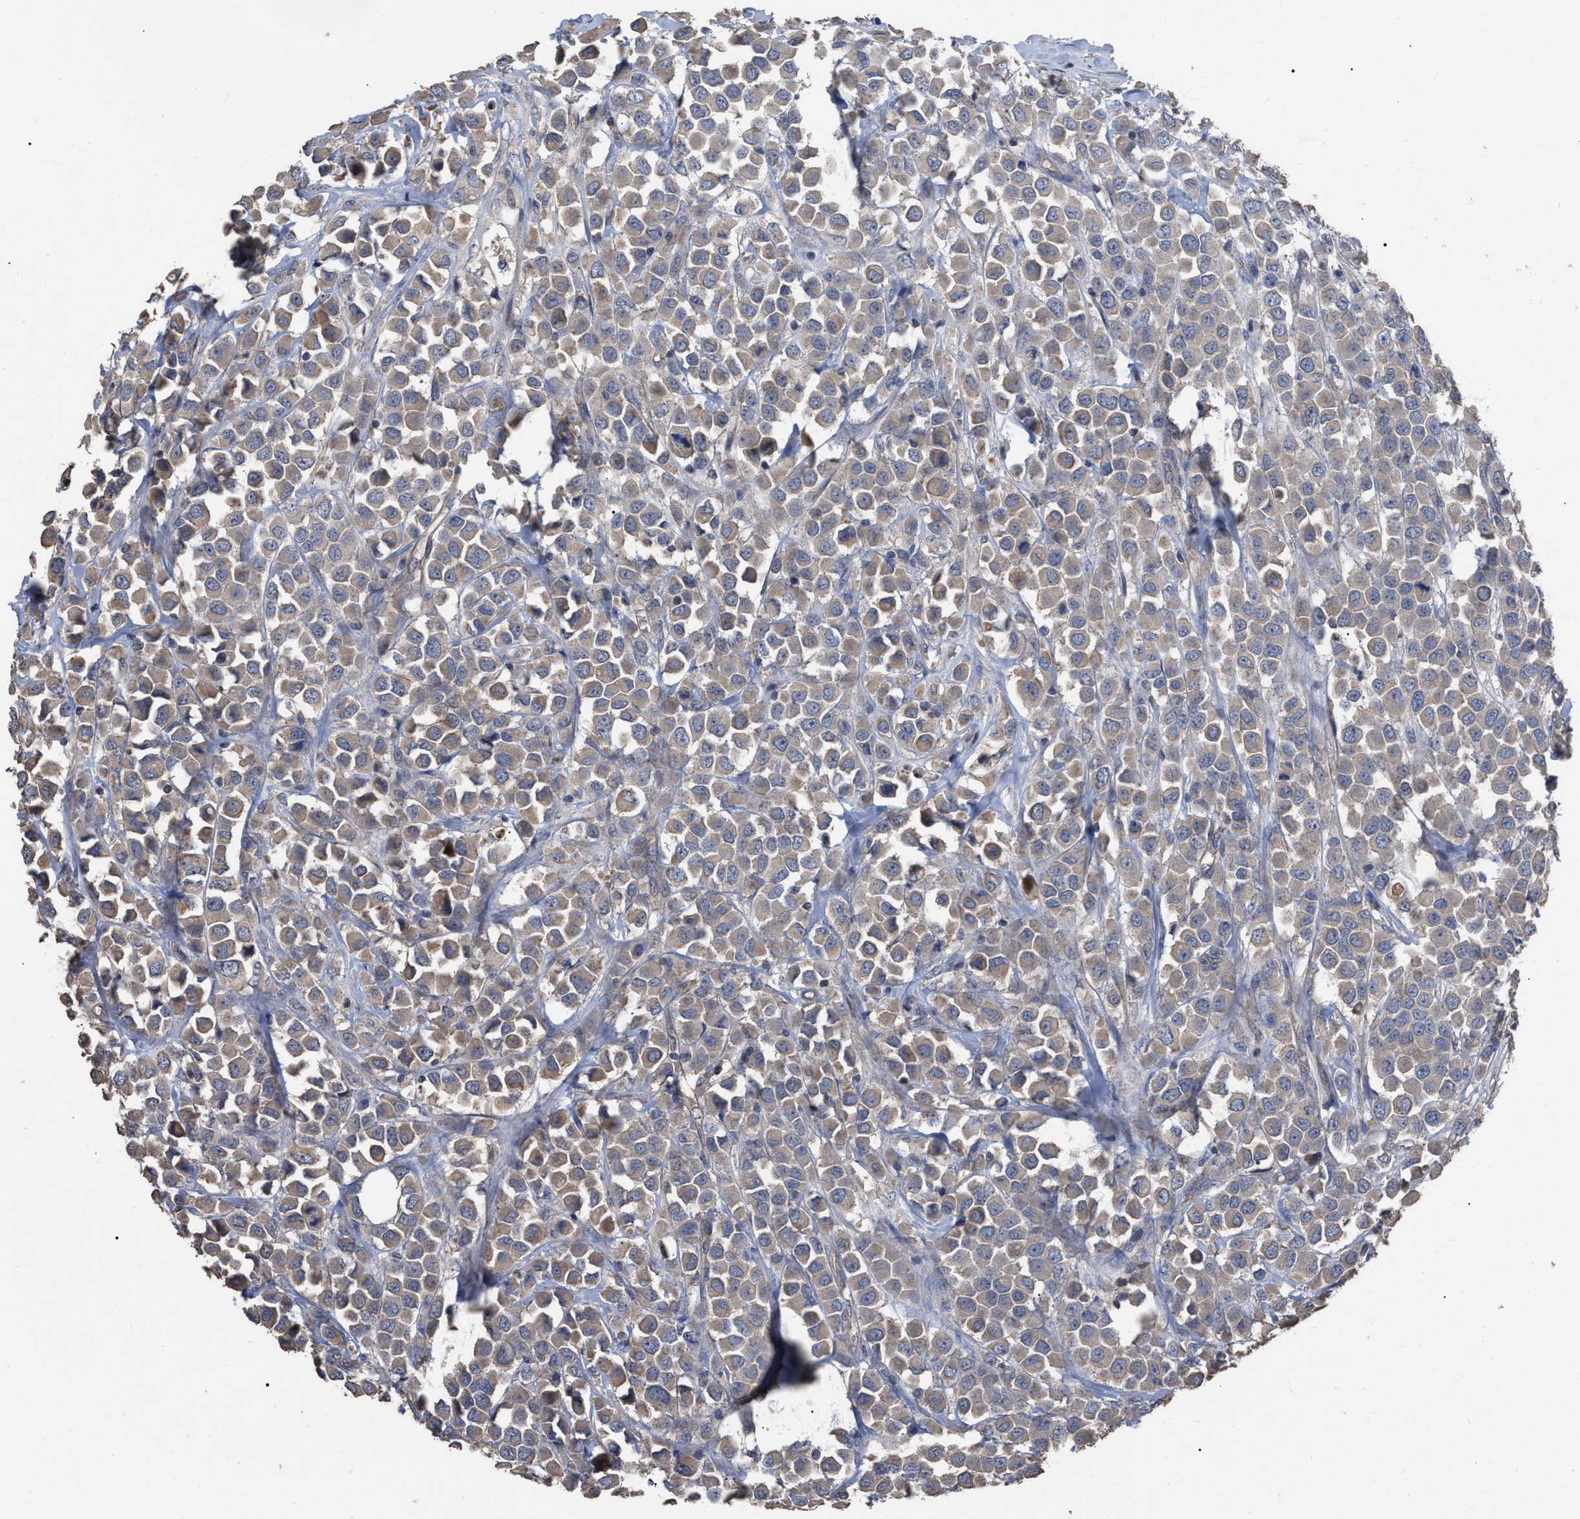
{"staining": {"intensity": "weak", "quantity": ">75%", "location": "cytoplasmic/membranous"}, "tissue": "breast cancer", "cell_type": "Tumor cells", "image_type": "cancer", "snomed": [{"axis": "morphology", "description": "Duct carcinoma"}, {"axis": "topography", "description": "Breast"}], "caption": "Breast cancer (invasive ductal carcinoma) tissue reveals weak cytoplasmic/membranous staining in about >75% of tumor cells", "gene": "BTN2A1", "patient": {"sex": "female", "age": 61}}